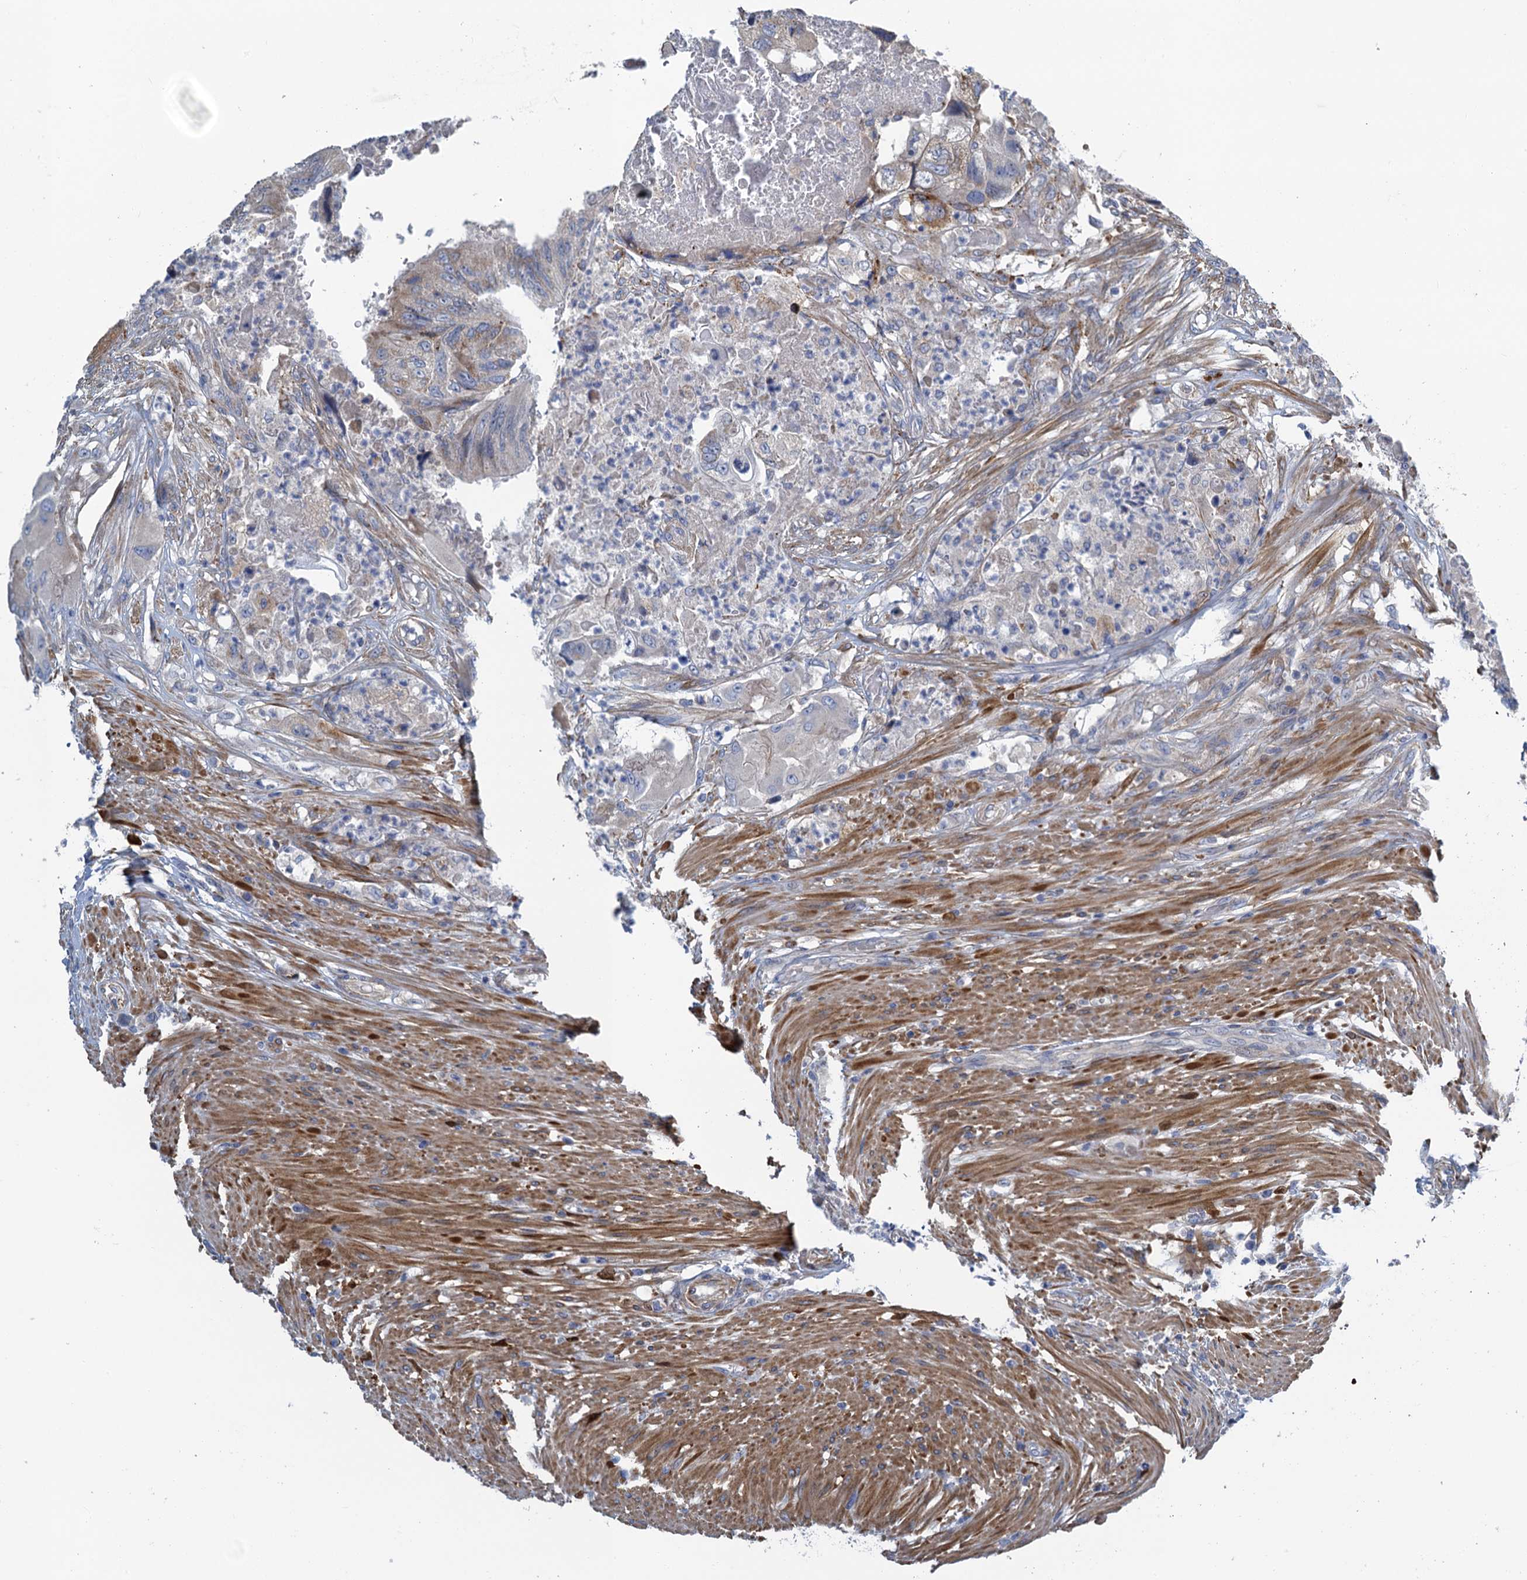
{"staining": {"intensity": "negative", "quantity": "none", "location": "none"}, "tissue": "colorectal cancer", "cell_type": "Tumor cells", "image_type": "cancer", "snomed": [{"axis": "morphology", "description": "Adenocarcinoma, NOS"}, {"axis": "topography", "description": "Rectum"}], "caption": "This is an IHC image of human adenocarcinoma (colorectal). There is no positivity in tumor cells.", "gene": "POGLUT3", "patient": {"sex": "male", "age": 63}}